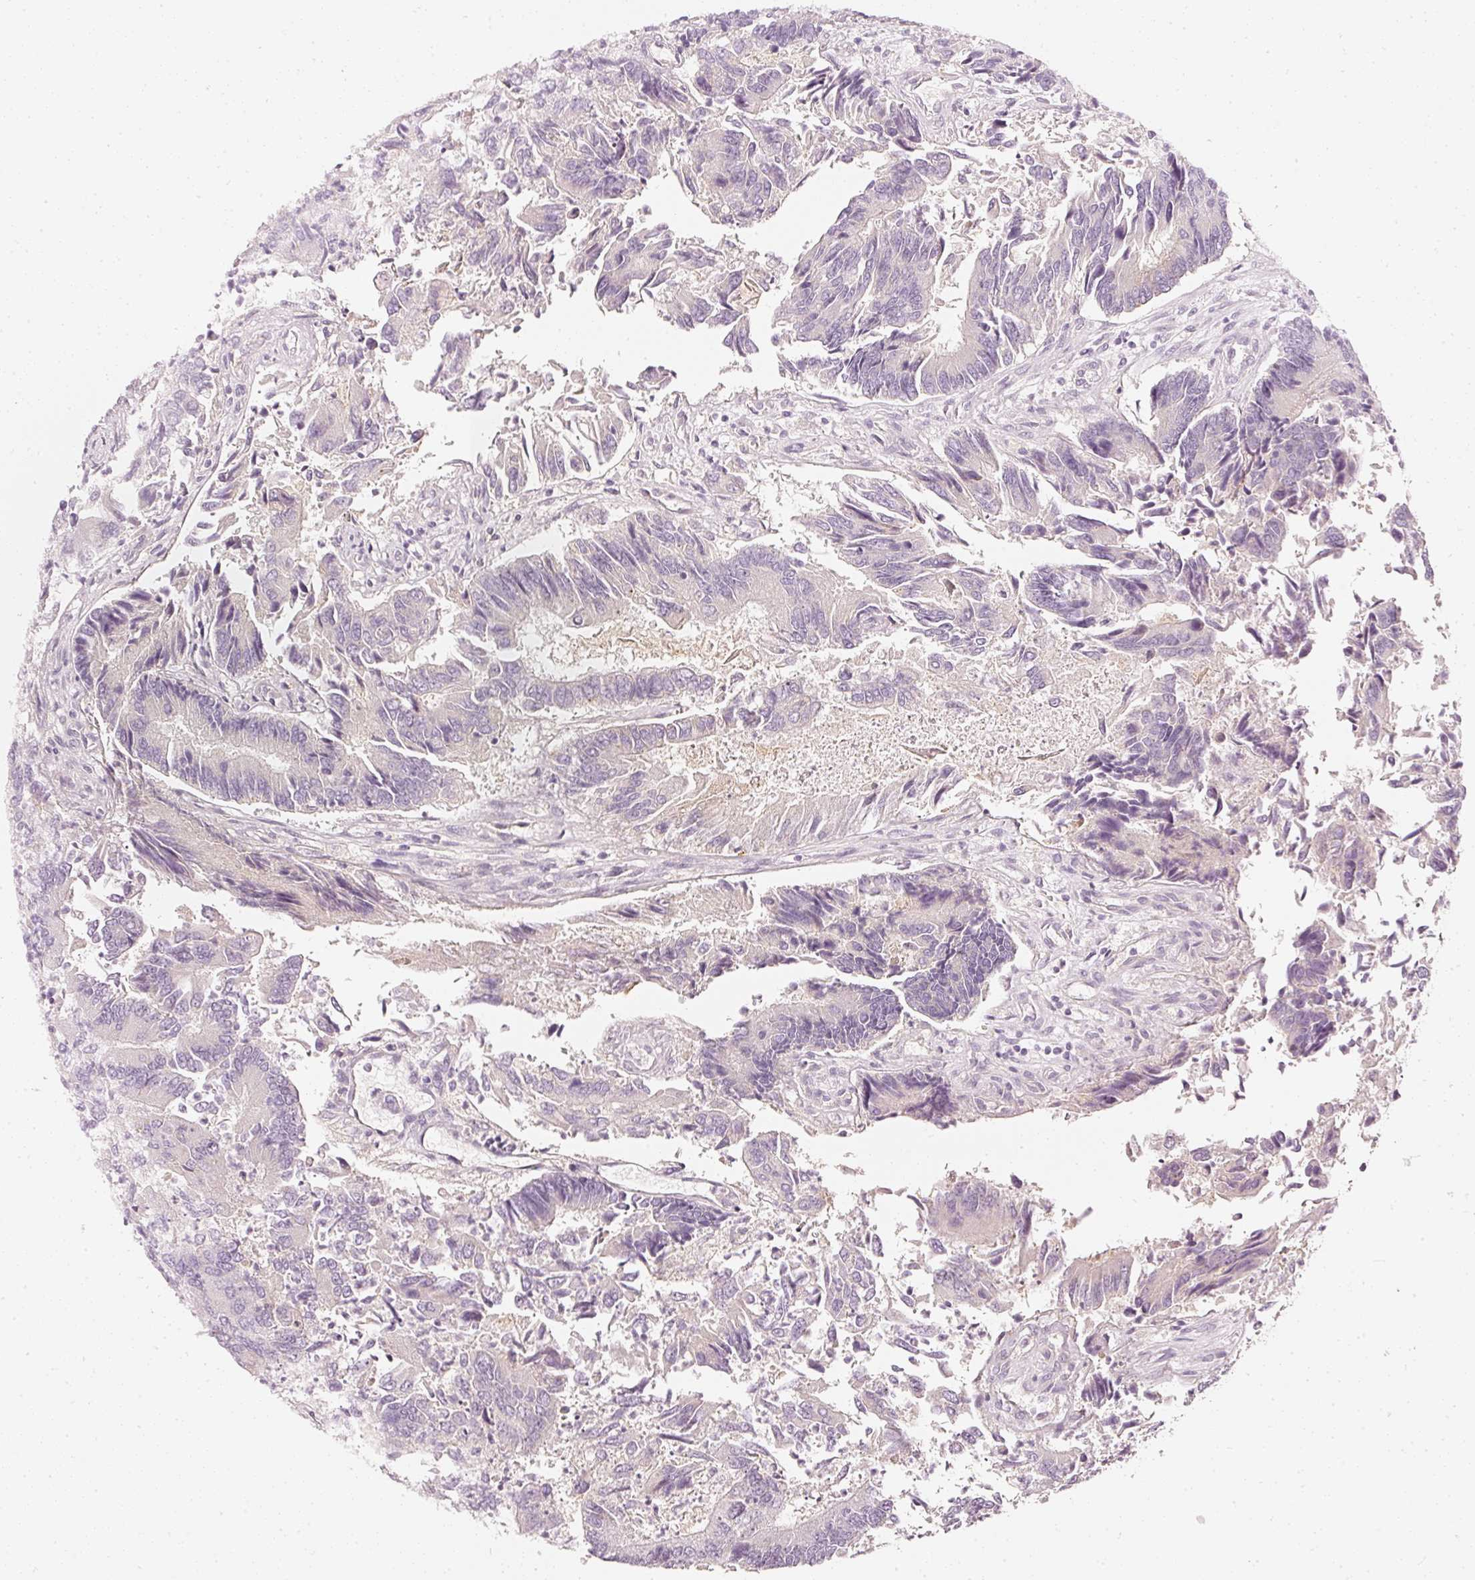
{"staining": {"intensity": "negative", "quantity": "none", "location": "none"}, "tissue": "colorectal cancer", "cell_type": "Tumor cells", "image_type": "cancer", "snomed": [{"axis": "morphology", "description": "Adenocarcinoma, NOS"}, {"axis": "topography", "description": "Colon"}], "caption": "Immunohistochemistry of colorectal cancer displays no staining in tumor cells.", "gene": "CNP", "patient": {"sex": "female", "age": 67}}